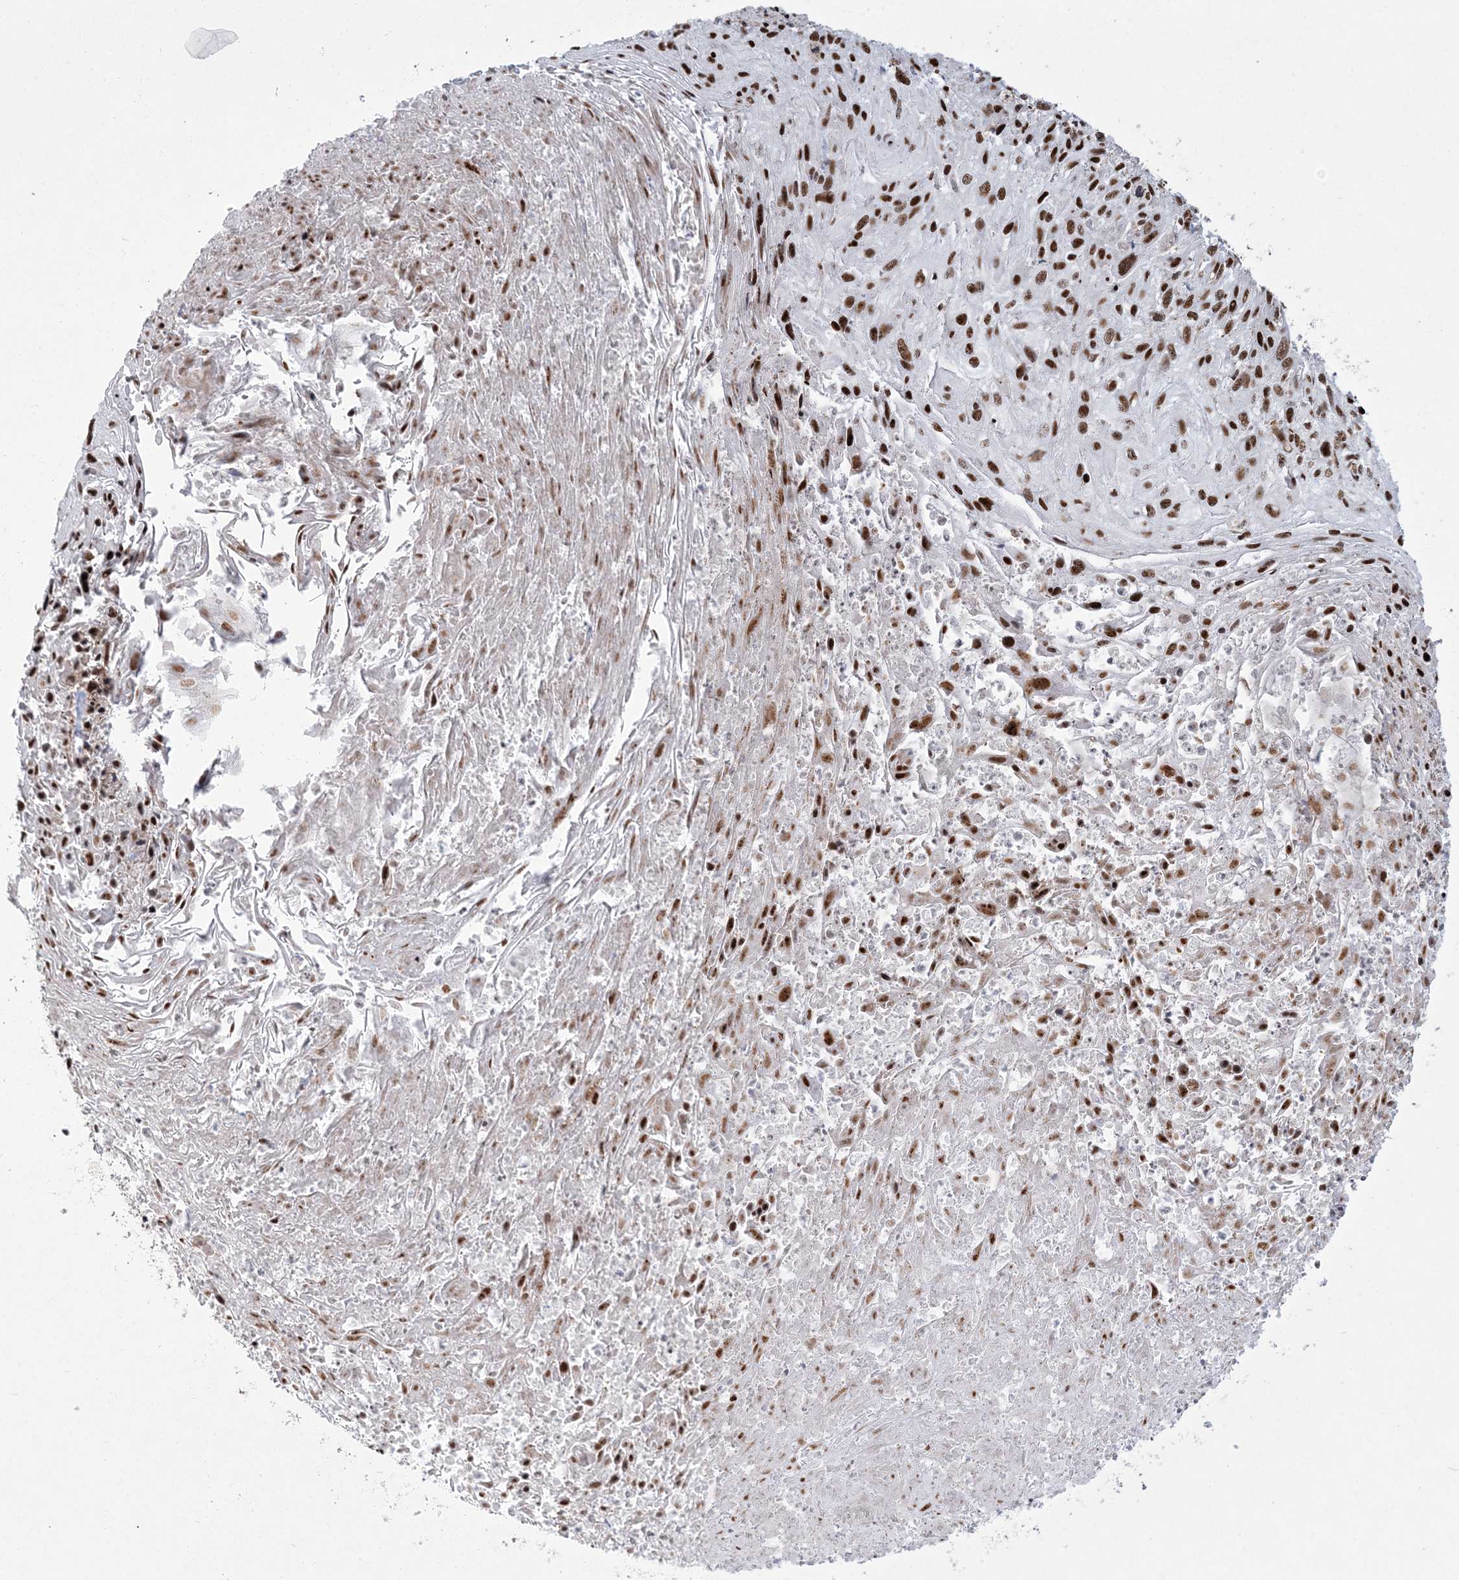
{"staining": {"intensity": "strong", "quantity": ">75%", "location": "nuclear"}, "tissue": "cervical cancer", "cell_type": "Tumor cells", "image_type": "cancer", "snomed": [{"axis": "morphology", "description": "Squamous cell carcinoma, NOS"}, {"axis": "topography", "description": "Cervix"}], "caption": "Immunohistochemical staining of squamous cell carcinoma (cervical) shows strong nuclear protein staining in approximately >75% of tumor cells.", "gene": "RBM17", "patient": {"sex": "female", "age": 51}}